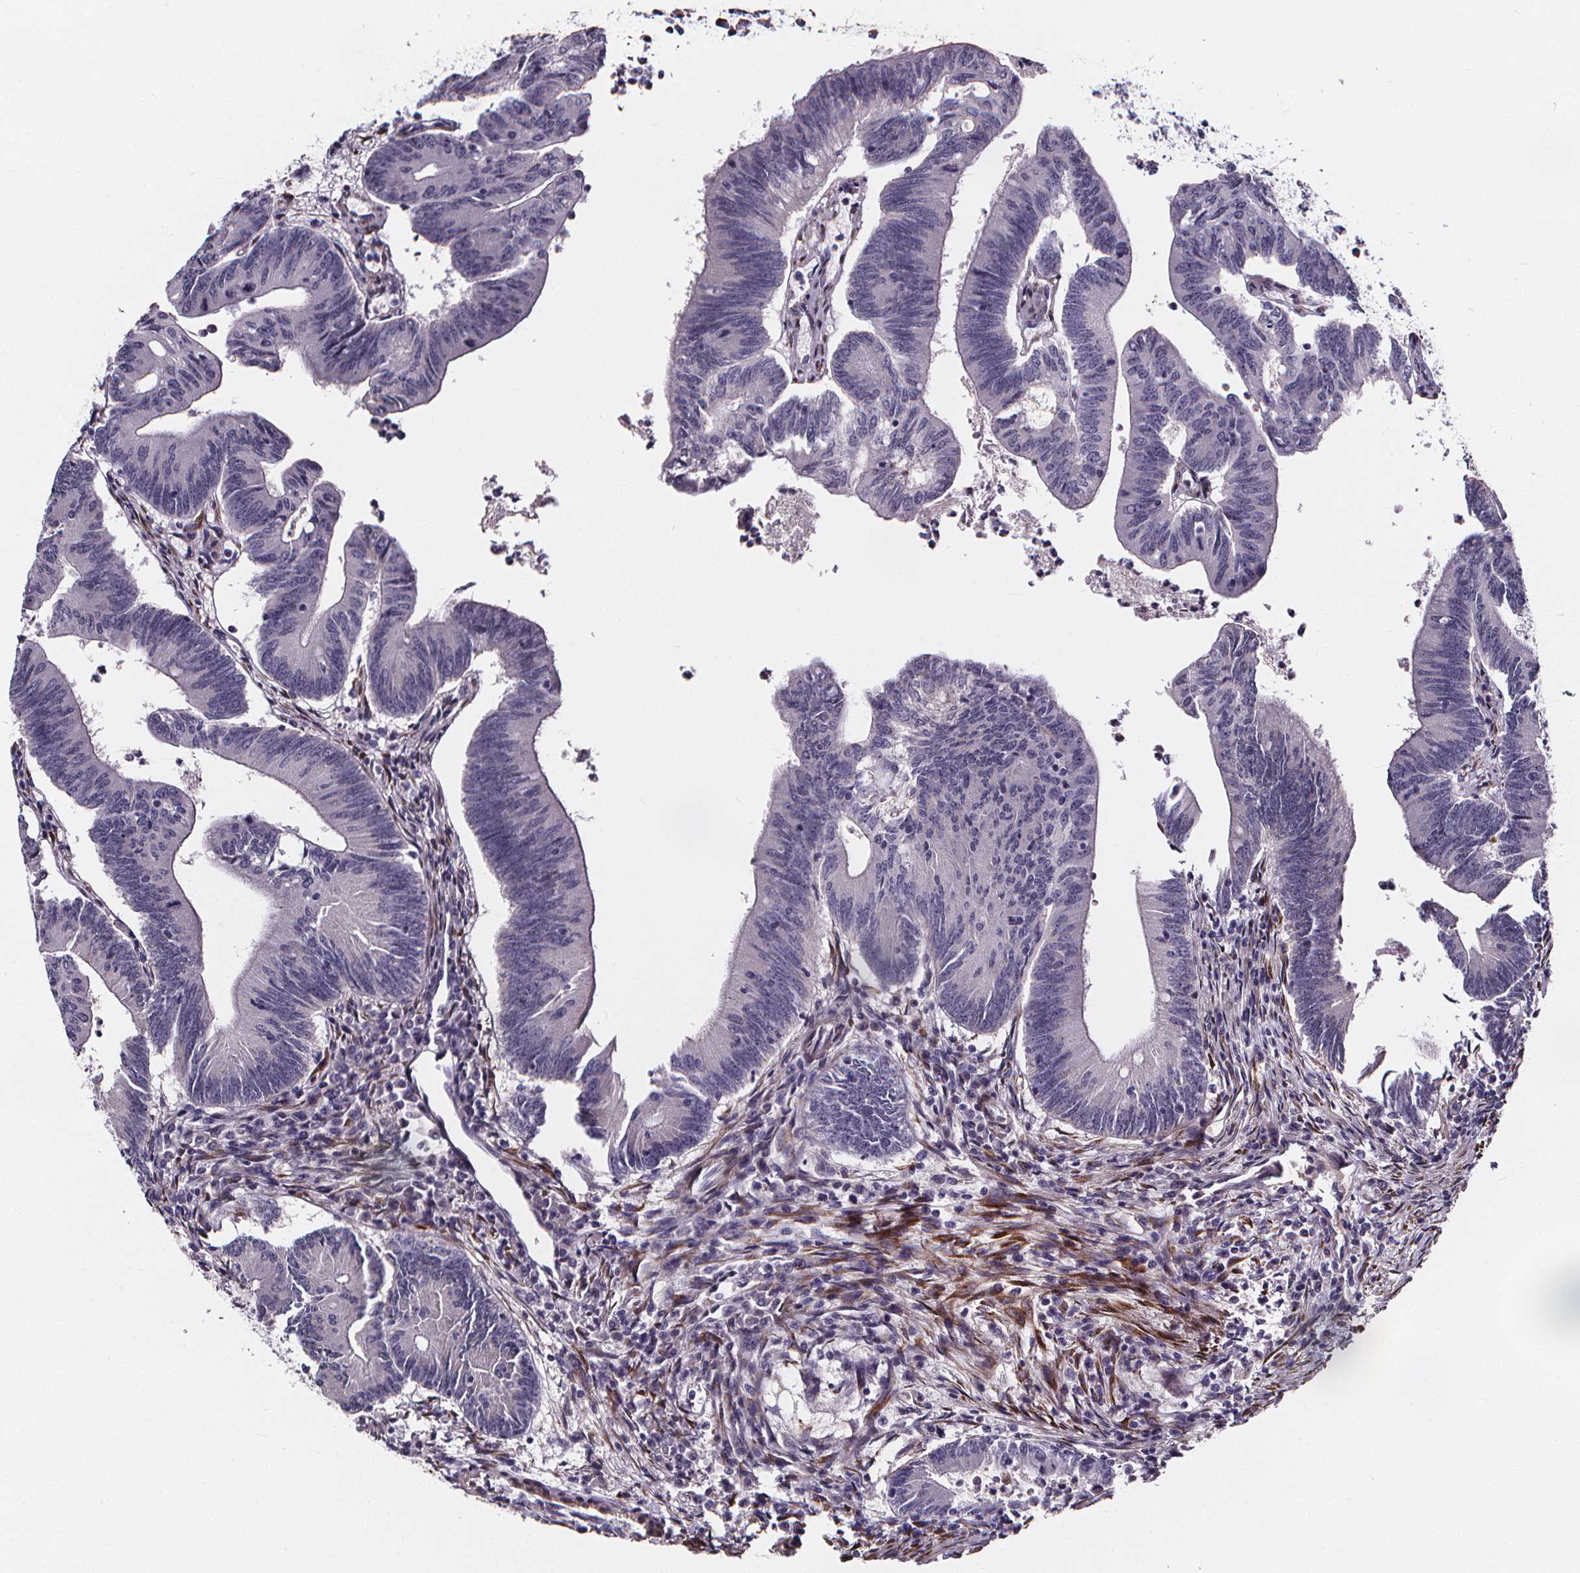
{"staining": {"intensity": "negative", "quantity": "none", "location": "none"}, "tissue": "colorectal cancer", "cell_type": "Tumor cells", "image_type": "cancer", "snomed": [{"axis": "morphology", "description": "Adenocarcinoma, NOS"}, {"axis": "topography", "description": "Colon"}], "caption": "DAB (3,3'-diaminobenzidine) immunohistochemical staining of human adenocarcinoma (colorectal) displays no significant expression in tumor cells. (Stains: DAB (3,3'-diaminobenzidine) immunohistochemistry with hematoxylin counter stain, Microscopy: brightfield microscopy at high magnification).", "gene": "AEBP1", "patient": {"sex": "female", "age": 70}}